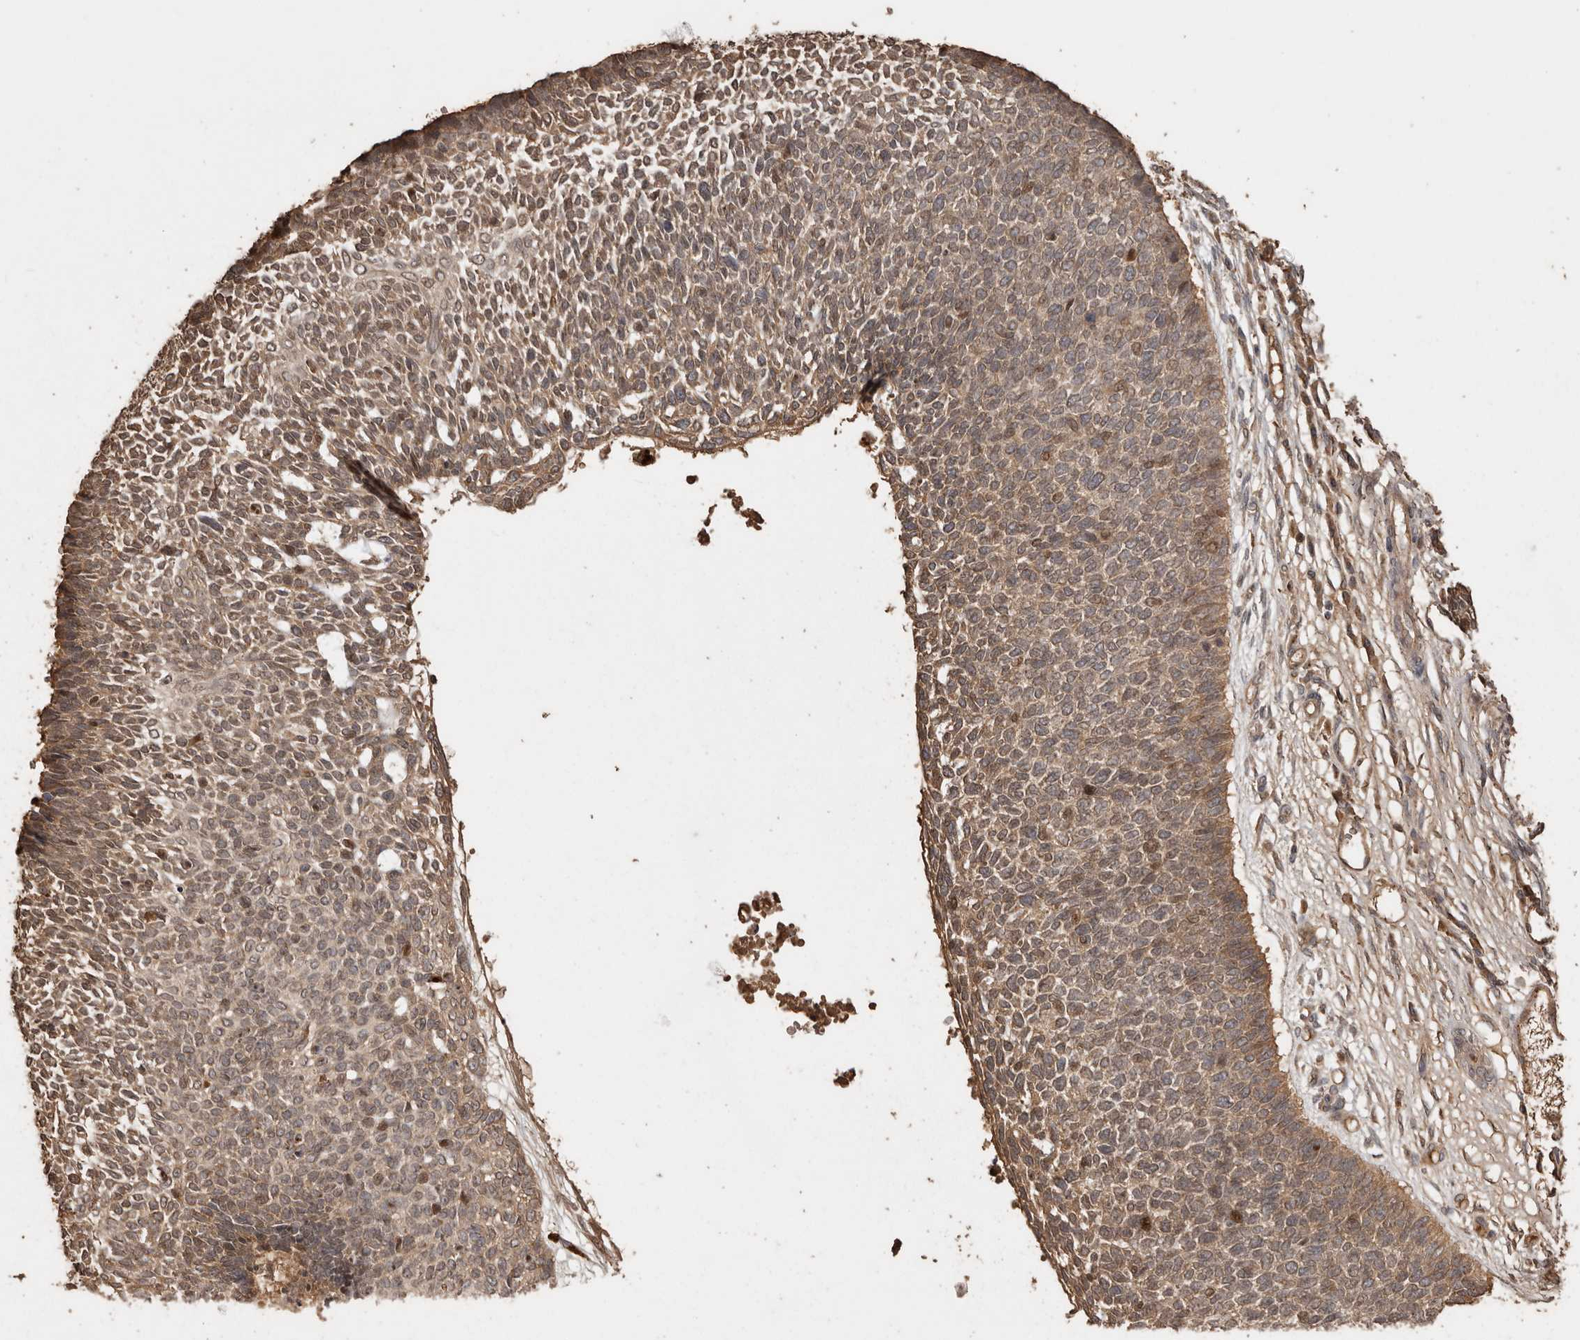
{"staining": {"intensity": "moderate", "quantity": ">75%", "location": "cytoplasmic/membranous,nuclear"}, "tissue": "skin cancer", "cell_type": "Tumor cells", "image_type": "cancer", "snomed": [{"axis": "morphology", "description": "Basal cell carcinoma"}, {"axis": "topography", "description": "Skin"}], "caption": "Human skin cancer stained with a brown dye displays moderate cytoplasmic/membranous and nuclear positive positivity in approximately >75% of tumor cells.", "gene": "NUP43", "patient": {"sex": "female", "age": 84}}